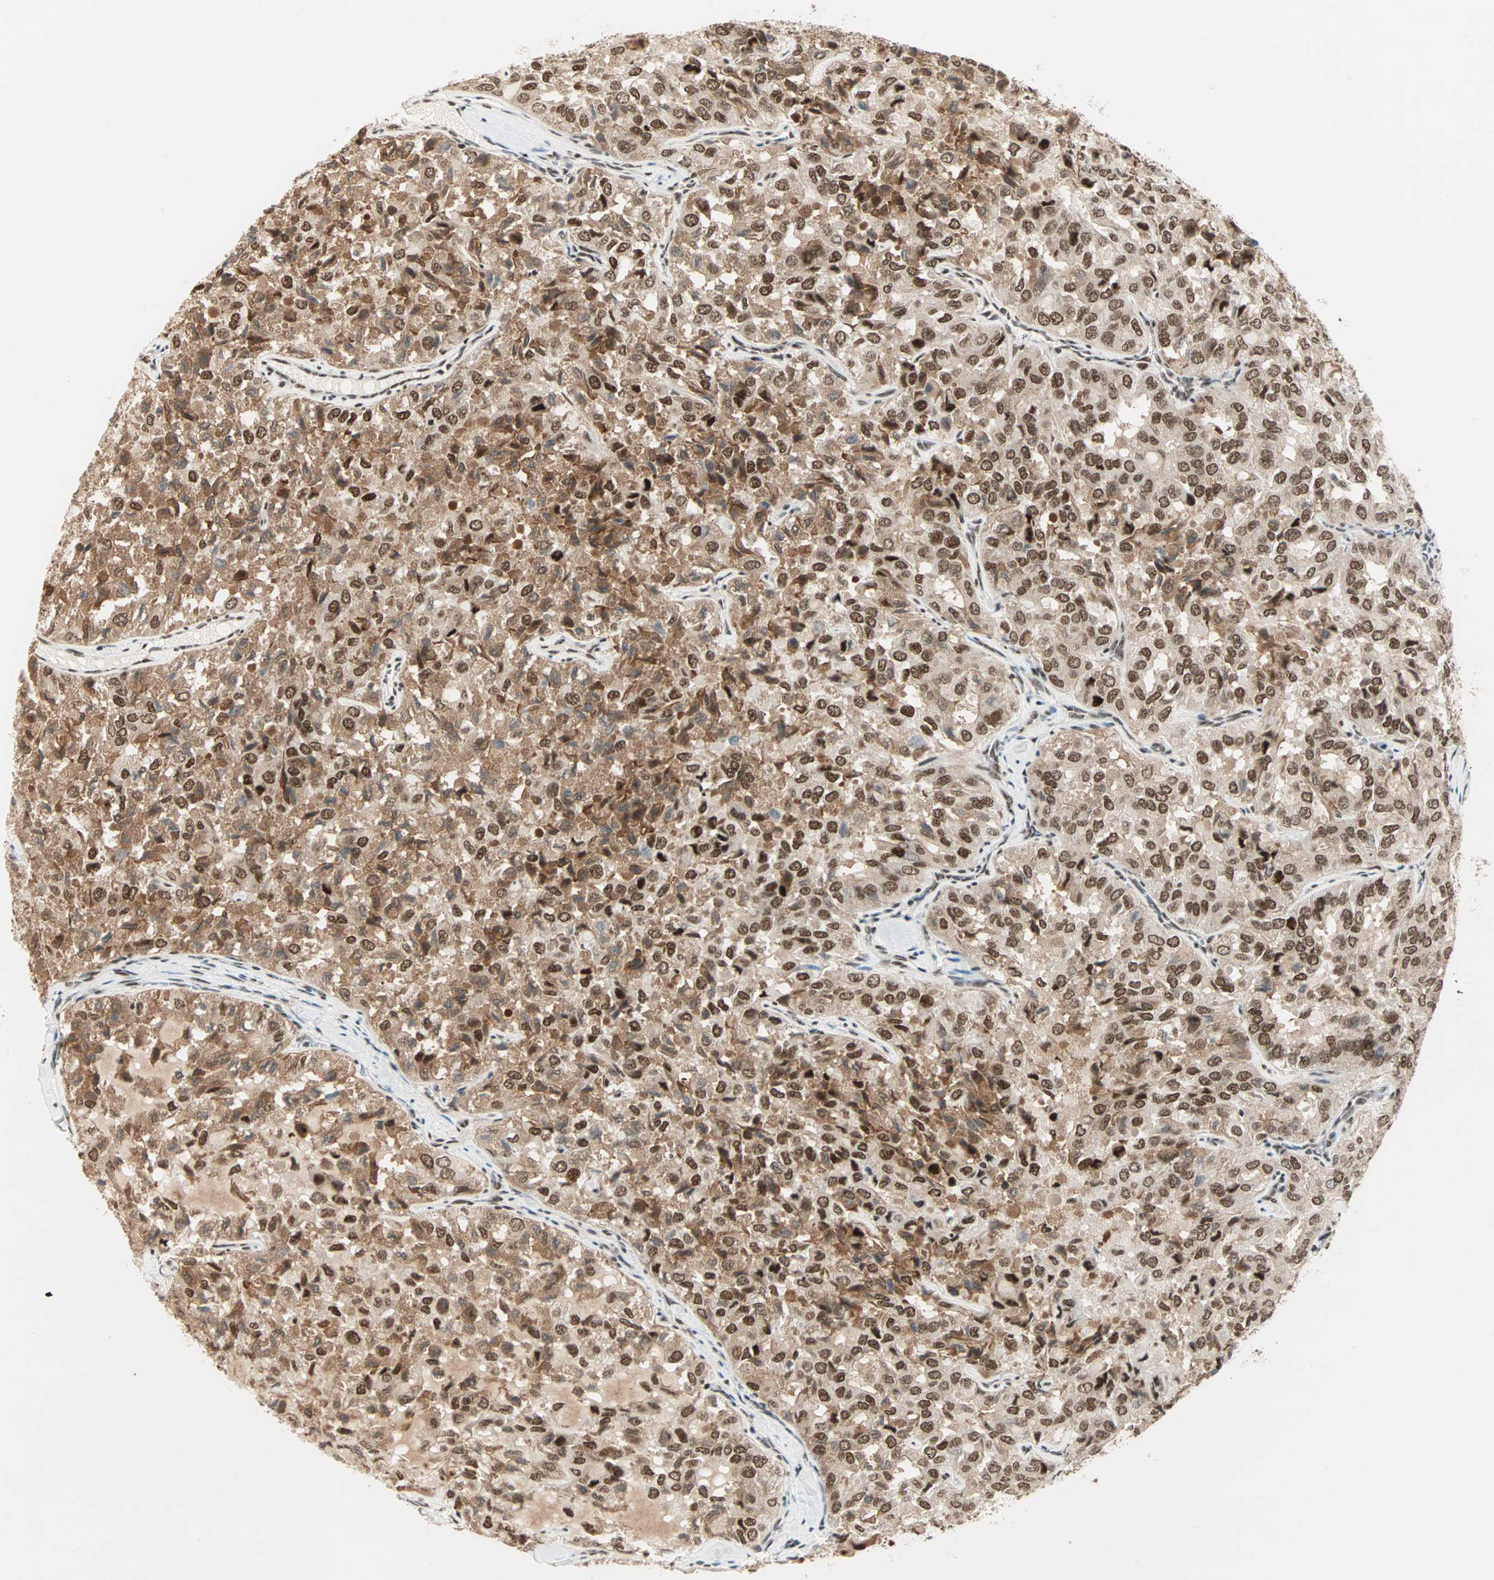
{"staining": {"intensity": "strong", "quantity": ">75%", "location": "cytoplasmic/membranous,nuclear"}, "tissue": "thyroid cancer", "cell_type": "Tumor cells", "image_type": "cancer", "snomed": [{"axis": "morphology", "description": "Follicular adenoma carcinoma, NOS"}, {"axis": "topography", "description": "Thyroid gland"}], "caption": "Immunohistochemistry (IHC) (DAB) staining of human thyroid cancer (follicular adenoma carcinoma) demonstrates strong cytoplasmic/membranous and nuclear protein staining in about >75% of tumor cells. (brown staining indicates protein expression, while blue staining denotes nuclei).", "gene": "BLM", "patient": {"sex": "male", "age": 75}}